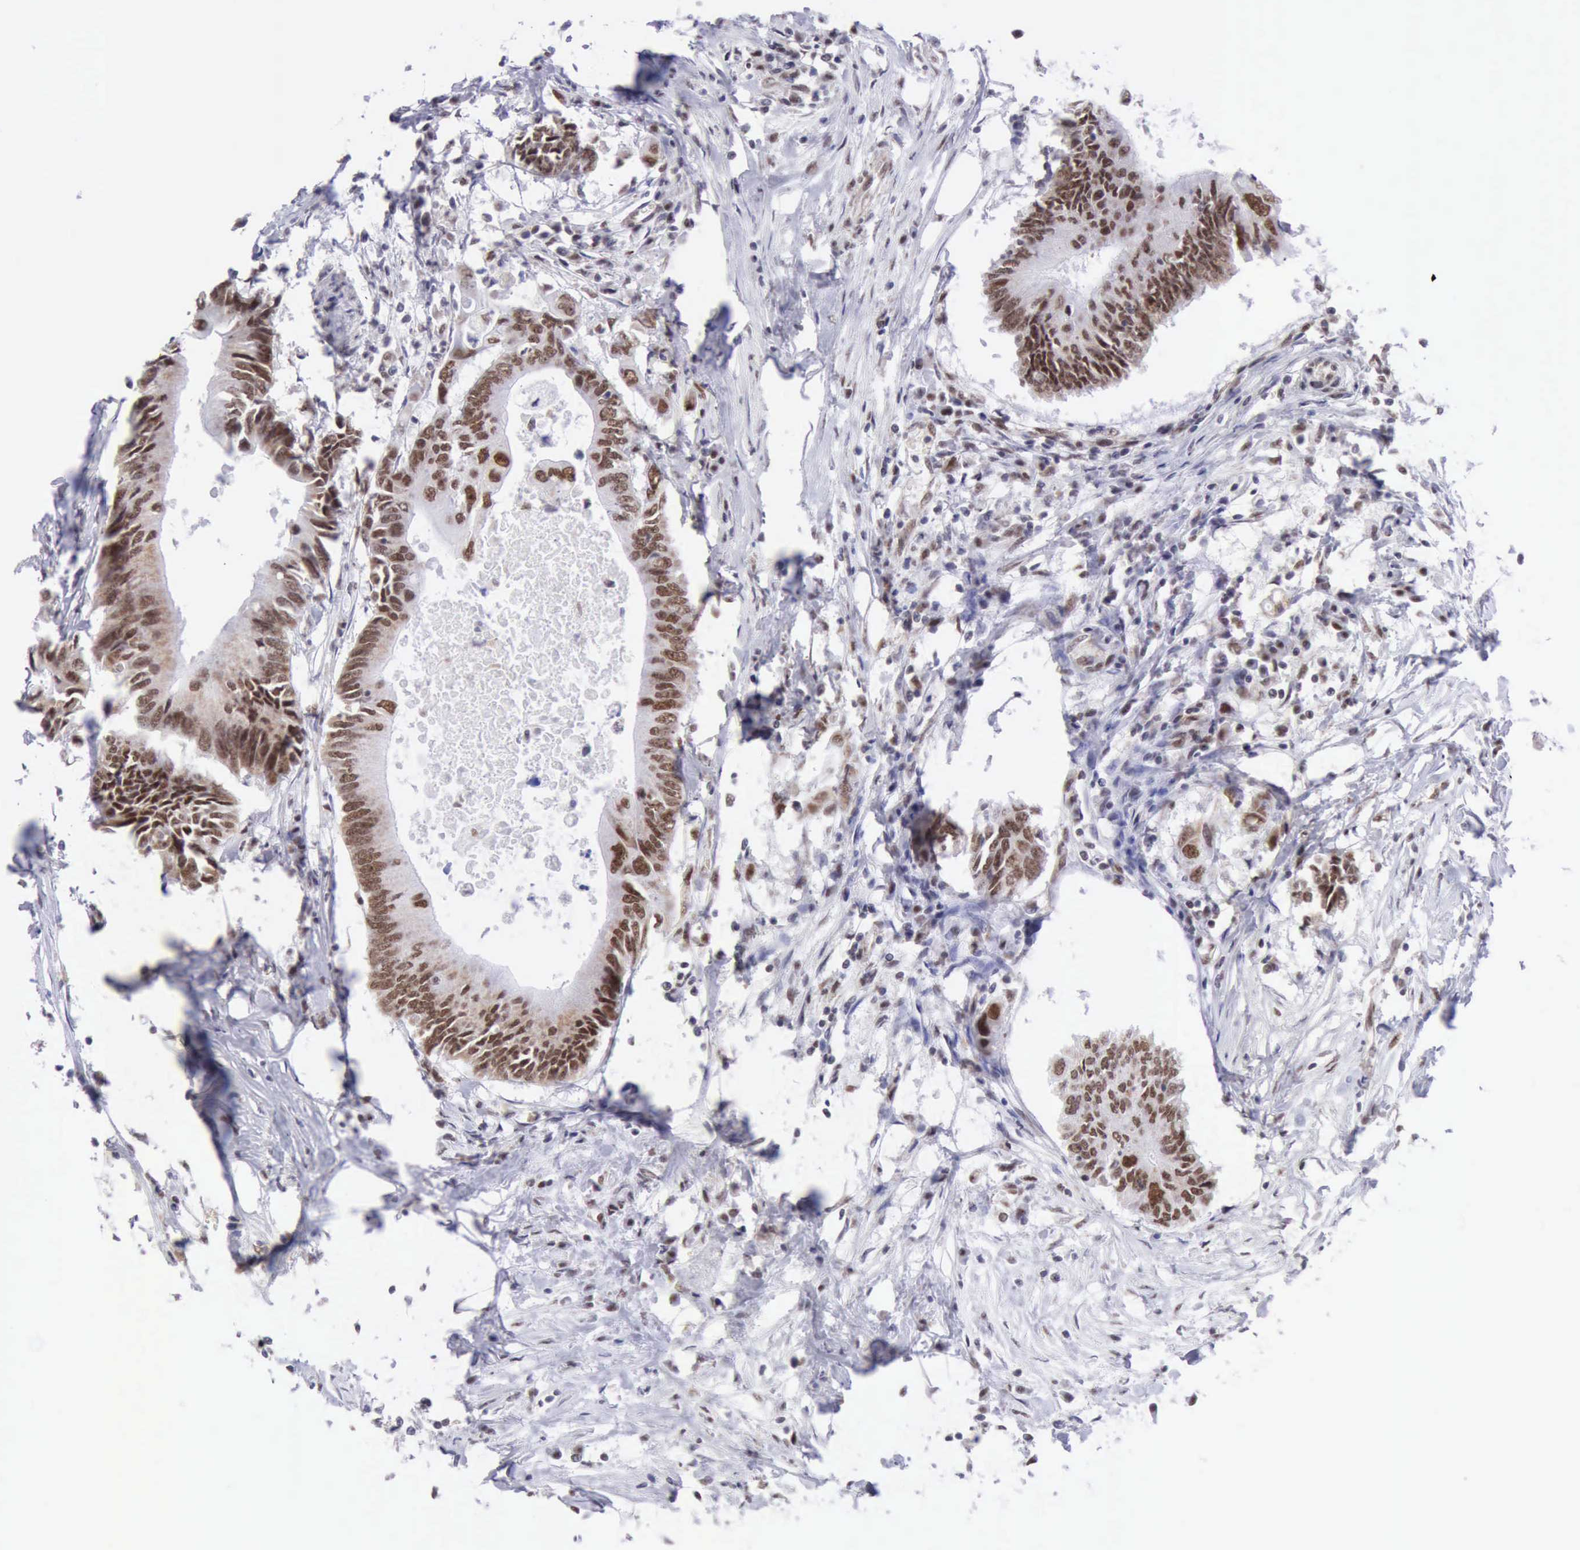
{"staining": {"intensity": "moderate", "quantity": ">75%", "location": "nuclear"}, "tissue": "colorectal cancer", "cell_type": "Tumor cells", "image_type": "cancer", "snomed": [{"axis": "morphology", "description": "Adenocarcinoma, NOS"}, {"axis": "topography", "description": "Colon"}], "caption": "Adenocarcinoma (colorectal) tissue reveals moderate nuclear expression in about >75% of tumor cells, visualized by immunohistochemistry.", "gene": "ERCC4", "patient": {"sex": "male", "age": 71}}